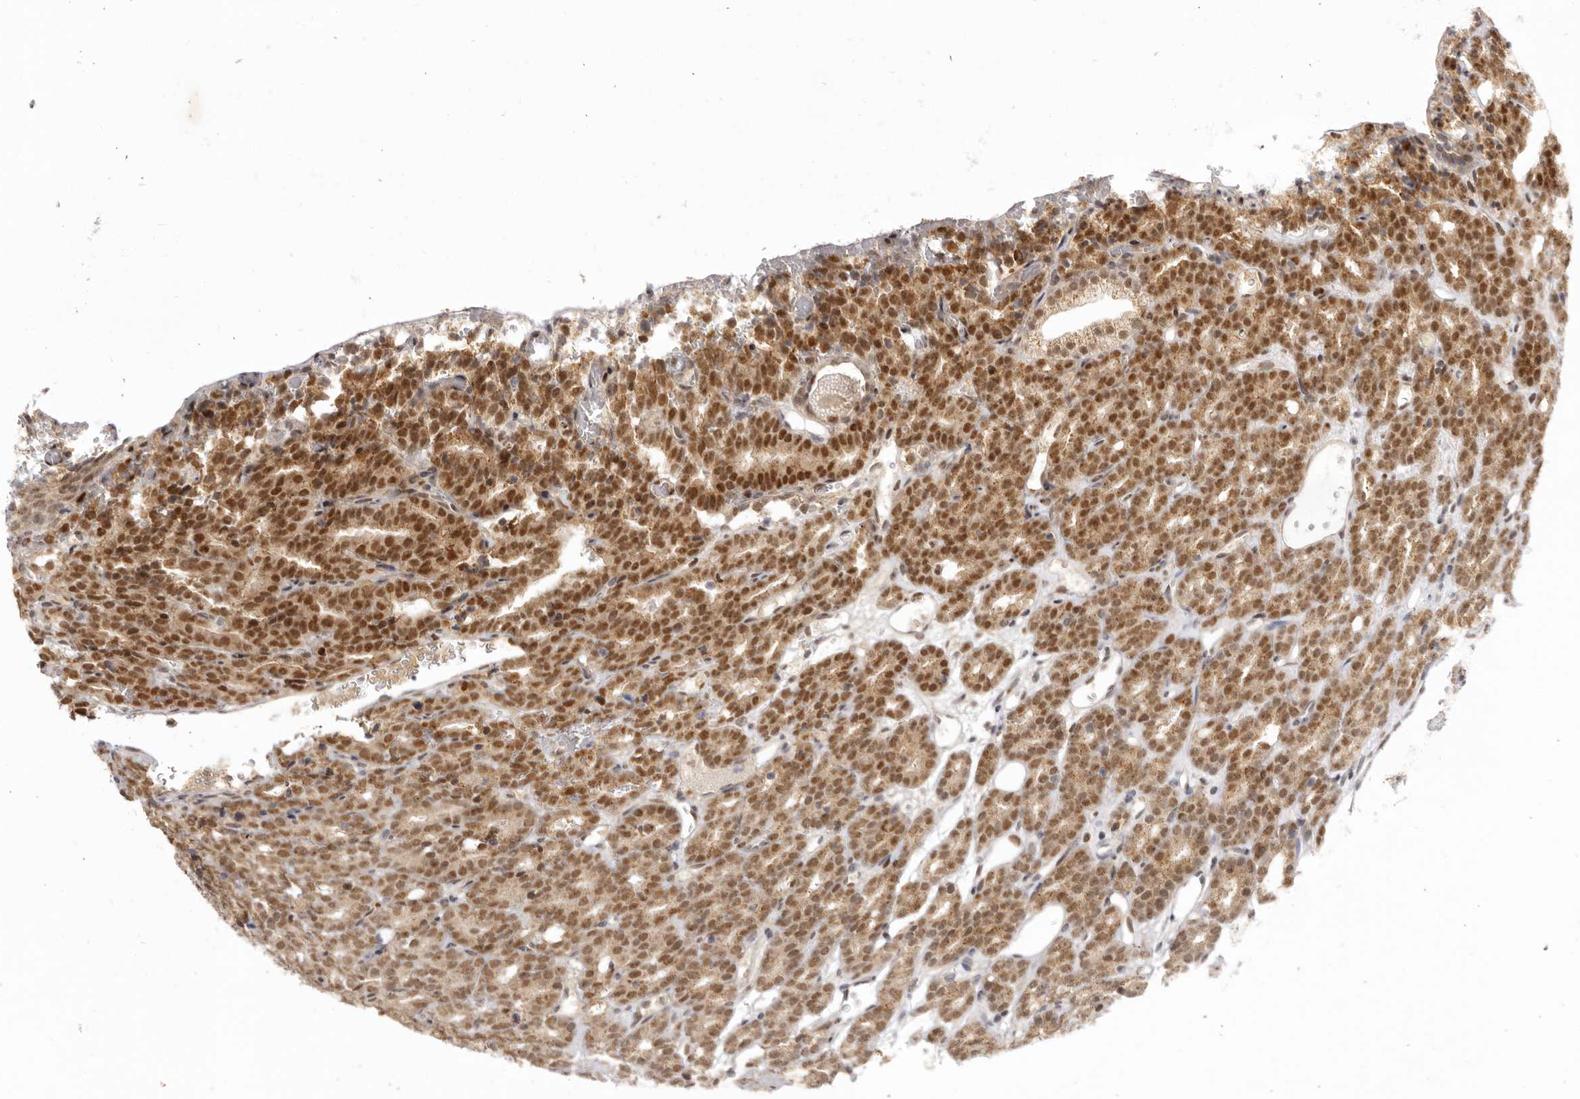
{"staining": {"intensity": "moderate", "quantity": ">75%", "location": "cytoplasmic/membranous,nuclear"}, "tissue": "prostate cancer", "cell_type": "Tumor cells", "image_type": "cancer", "snomed": [{"axis": "morphology", "description": "Adenocarcinoma, High grade"}, {"axis": "topography", "description": "Prostate"}], "caption": "IHC of human high-grade adenocarcinoma (prostate) reveals medium levels of moderate cytoplasmic/membranous and nuclear expression in approximately >75% of tumor cells.", "gene": "ZNF326", "patient": {"sex": "male", "age": 62}}